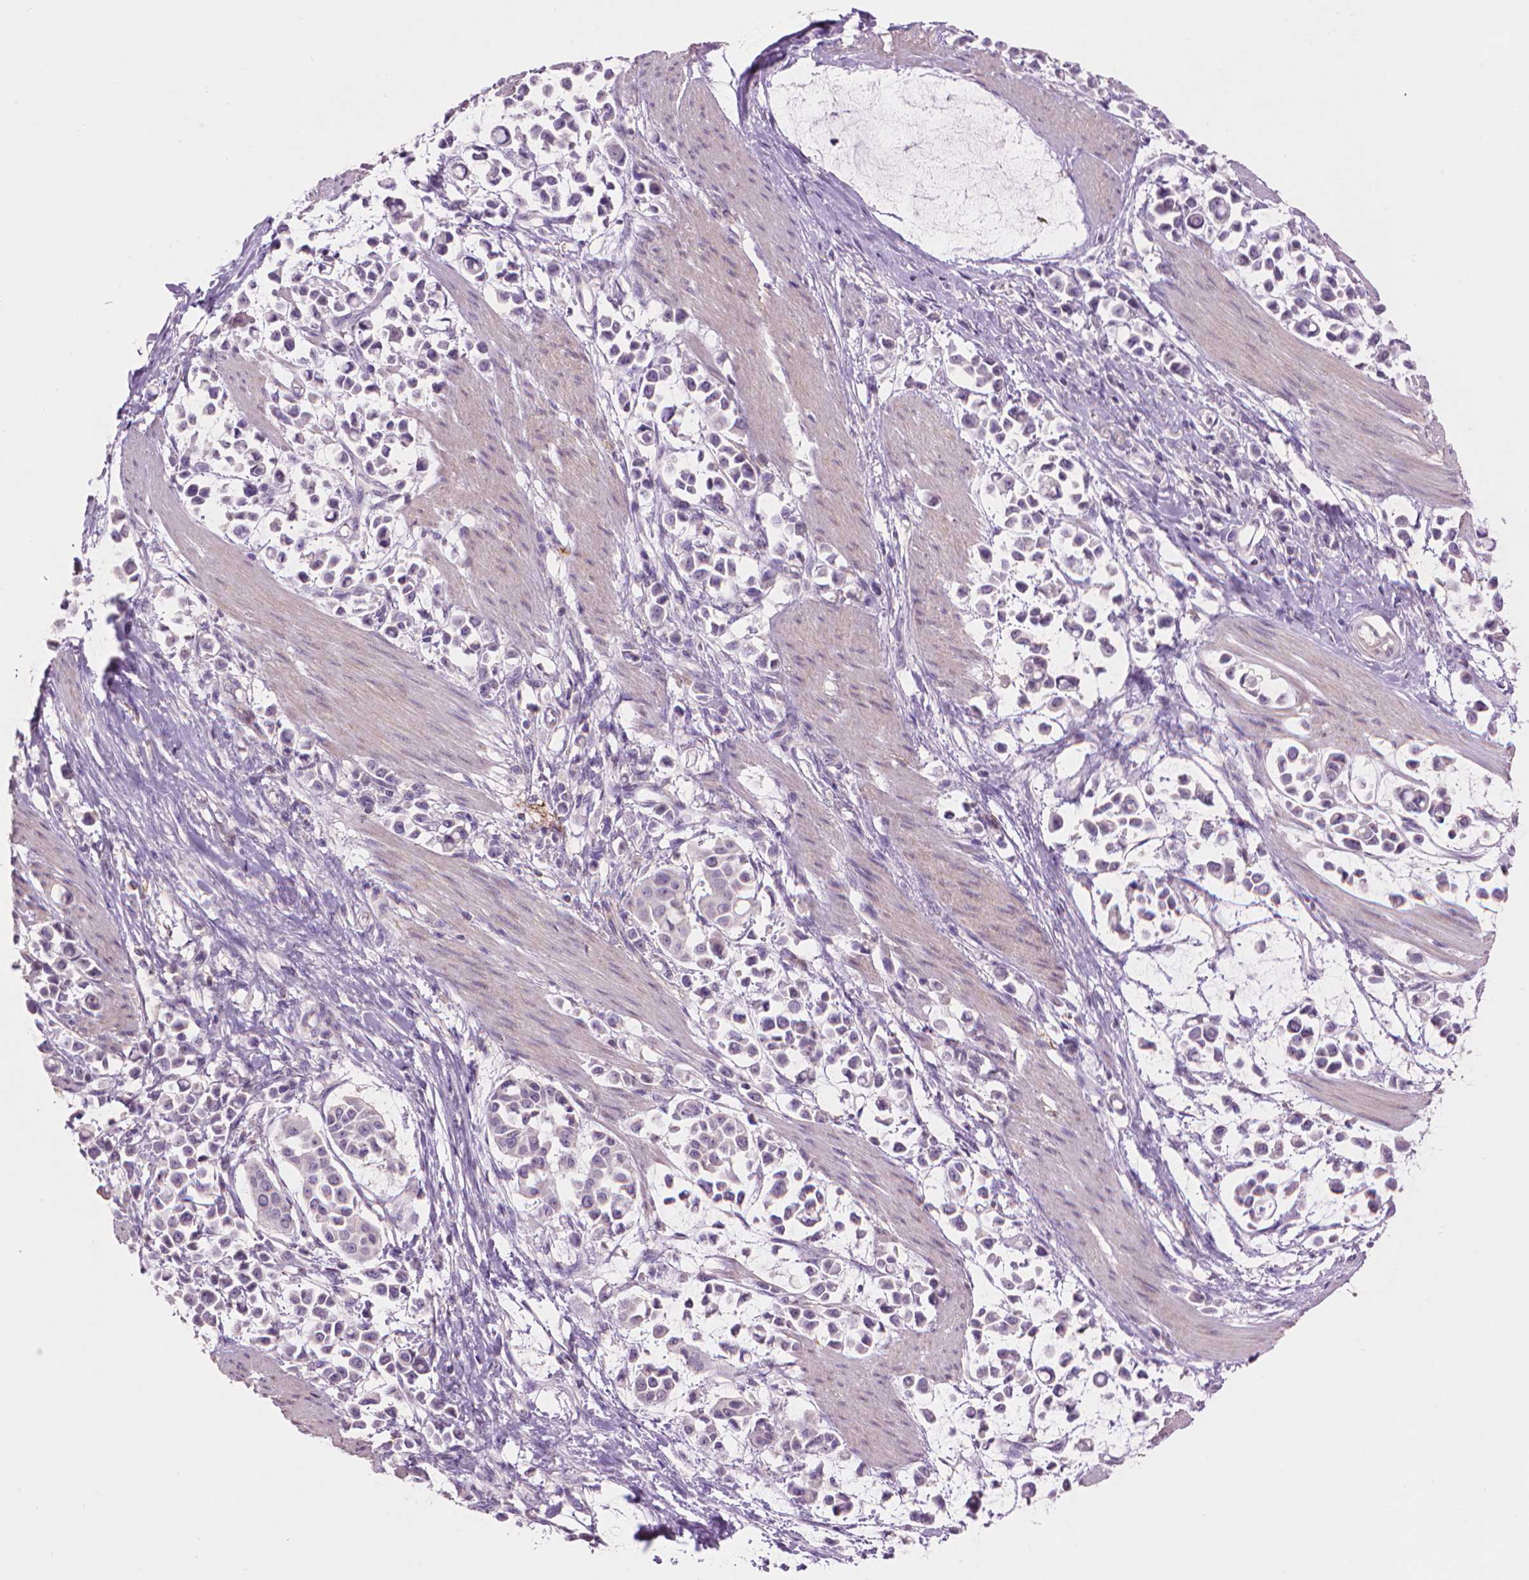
{"staining": {"intensity": "negative", "quantity": "none", "location": "none"}, "tissue": "stomach cancer", "cell_type": "Tumor cells", "image_type": "cancer", "snomed": [{"axis": "morphology", "description": "Adenocarcinoma, NOS"}, {"axis": "topography", "description": "Stomach"}], "caption": "Human stomach cancer stained for a protein using immunohistochemistry exhibits no staining in tumor cells.", "gene": "ENO2", "patient": {"sex": "male", "age": 82}}